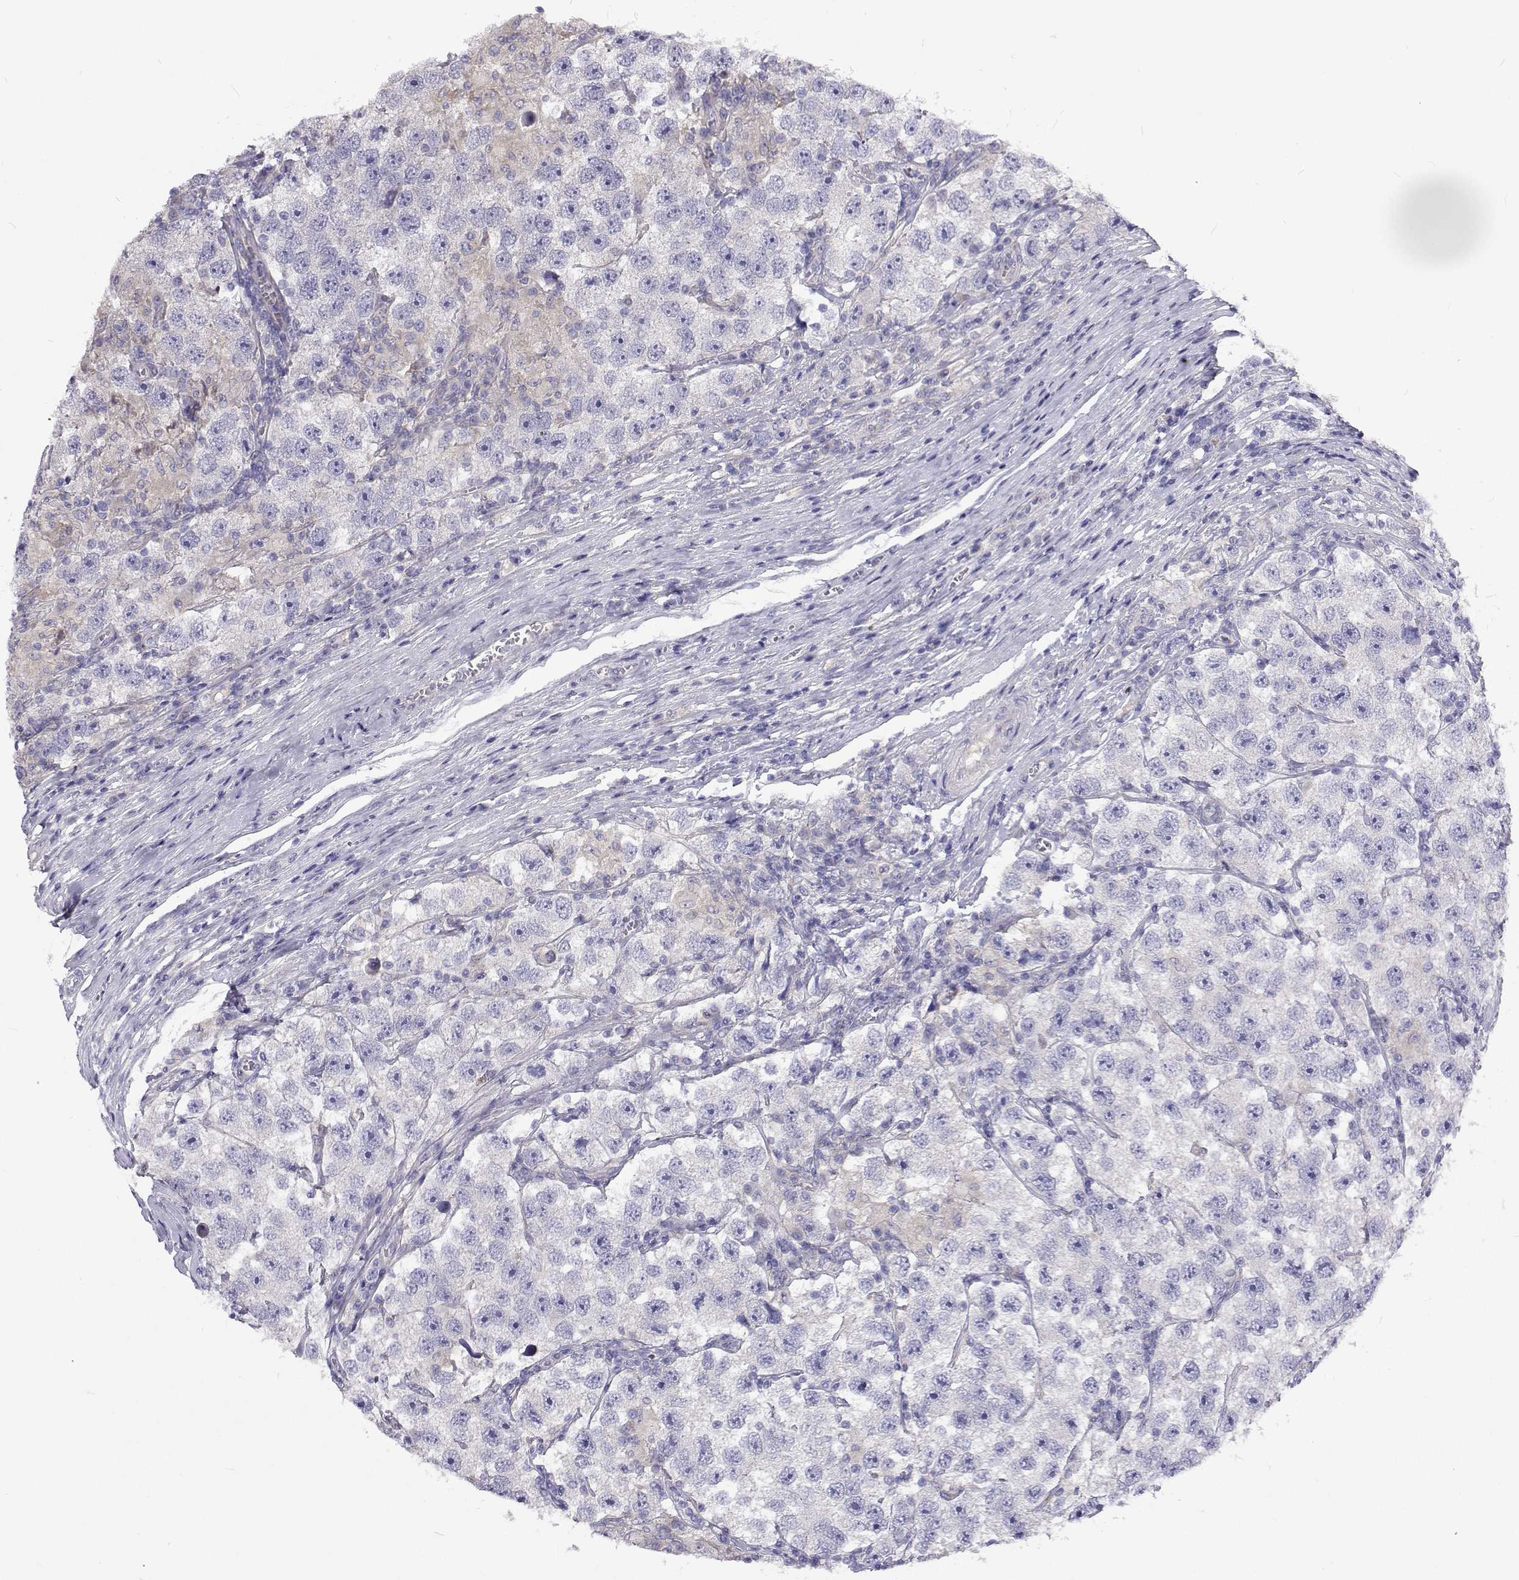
{"staining": {"intensity": "negative", "quantity": "none", "location": "none"}, "tissue": "testis cancer", "cell_type": "Tumor cells", "image_type": "cancer", "snomed": [{"axis": "morphology", "description": "Seminoma, NOS"}, {"axis": "topography", "description": "Testis"}], "caption": "An image of seminoma (testis) stained for a protein displays no brown staining in tumor cells.", "gene": "LHFPL7", "patient": {"sex": "male", "age": 26}}